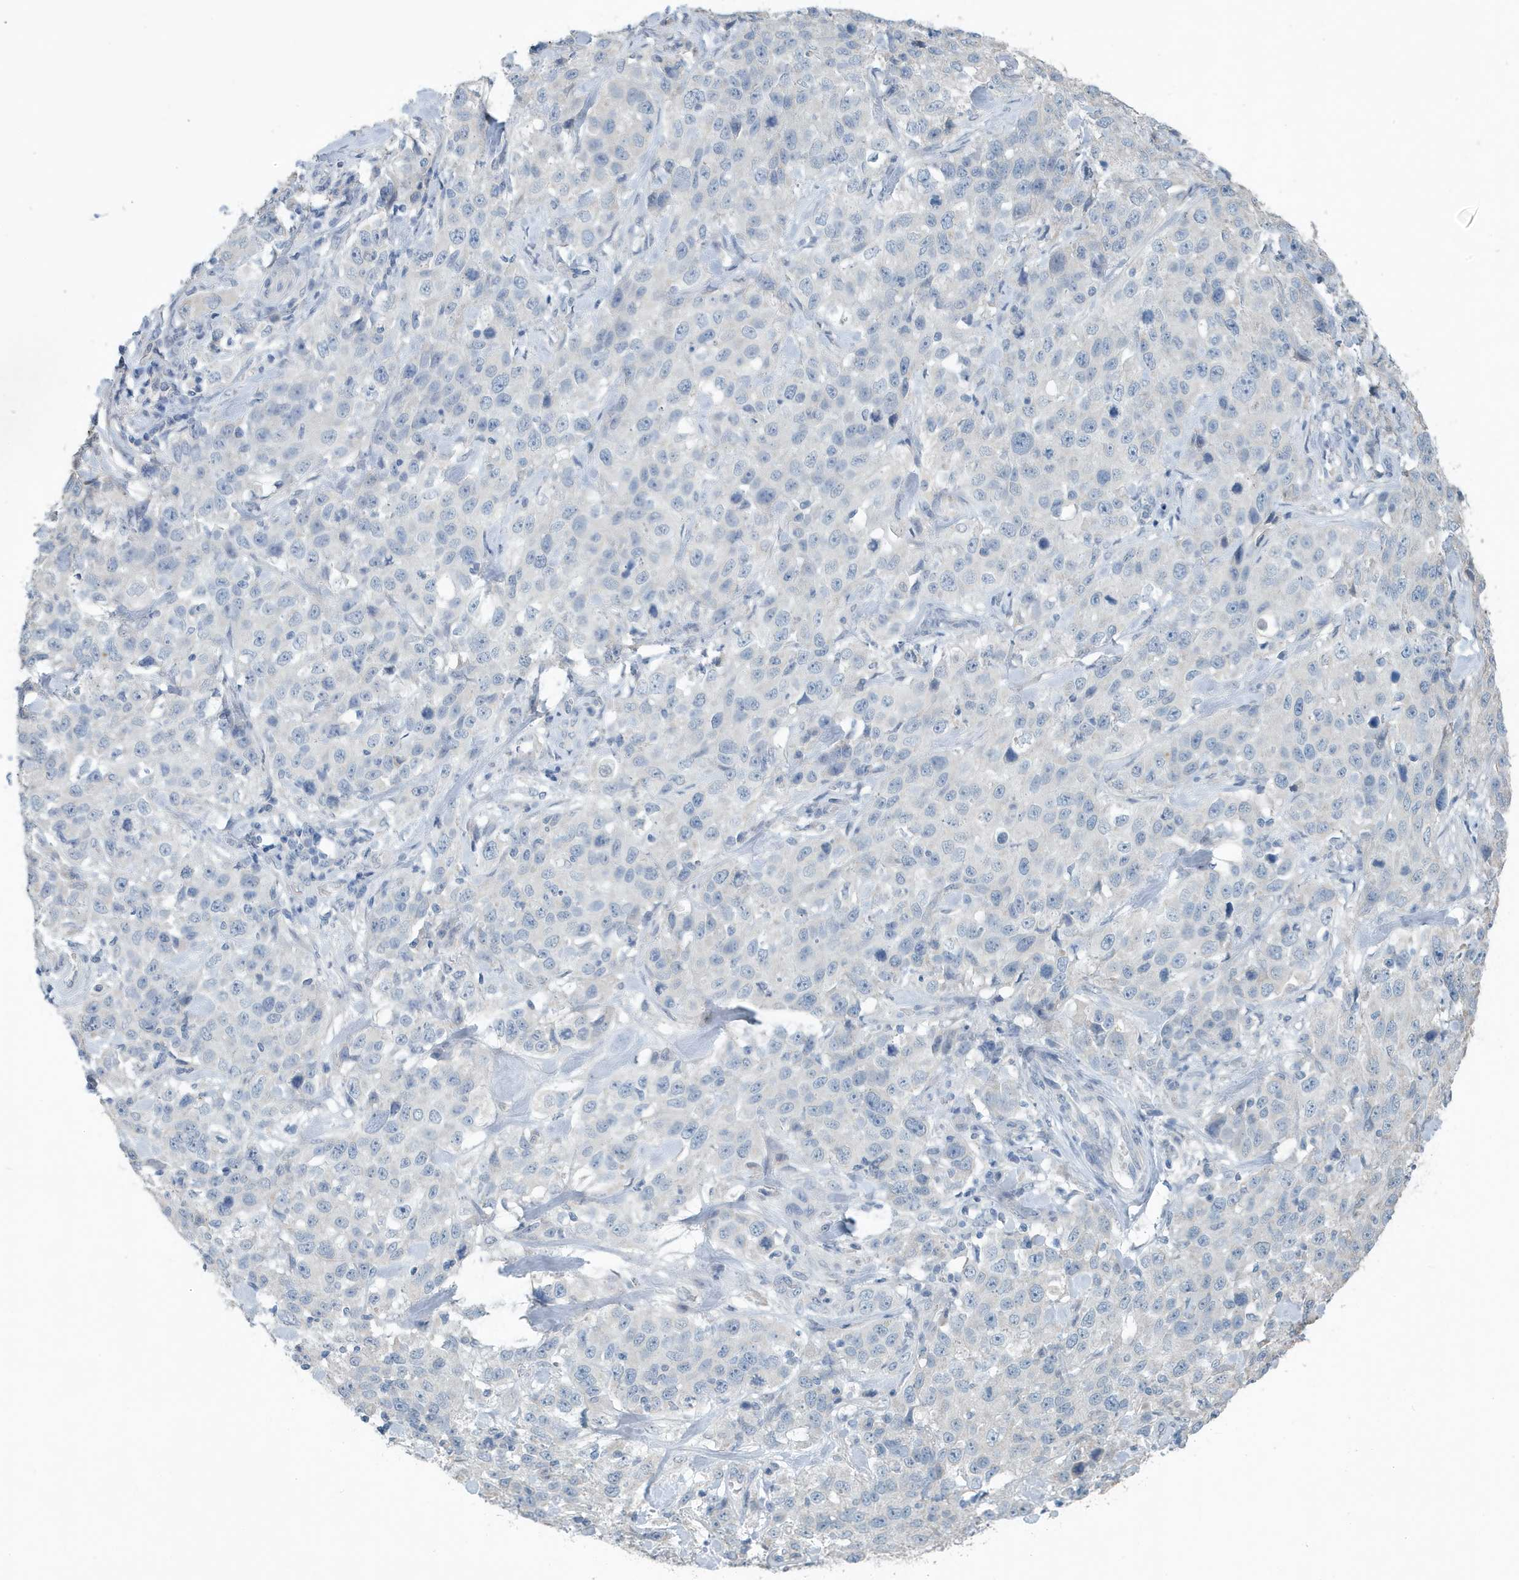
{"staining": {"intensity": "negative", "quantity": "none", "location": "none"}, "tissue": "stomach cancer", "cell_type": "Tumor cells", "image_type": "cancer", "snomed": [{"axis": "morphology", "description": "Normal tissue, NOS"}, {"axis": "morphology", "description": "Adenocarcinoma, NOS"}, {"axis": "topography", "description": "Lymph node"}, {"axis": "topography", "description": "Stomach"}], "caption": "This photomicrograph is of stomach cancer (adenocarcinoma) stained with immunohistochemistry (IHC) to label a protein in brown with the nuclei are counter-stained blue. There is no expression in tumor cells.", "gene": "UGT2B4", "patient": {"sex": "male", "age": 48}}